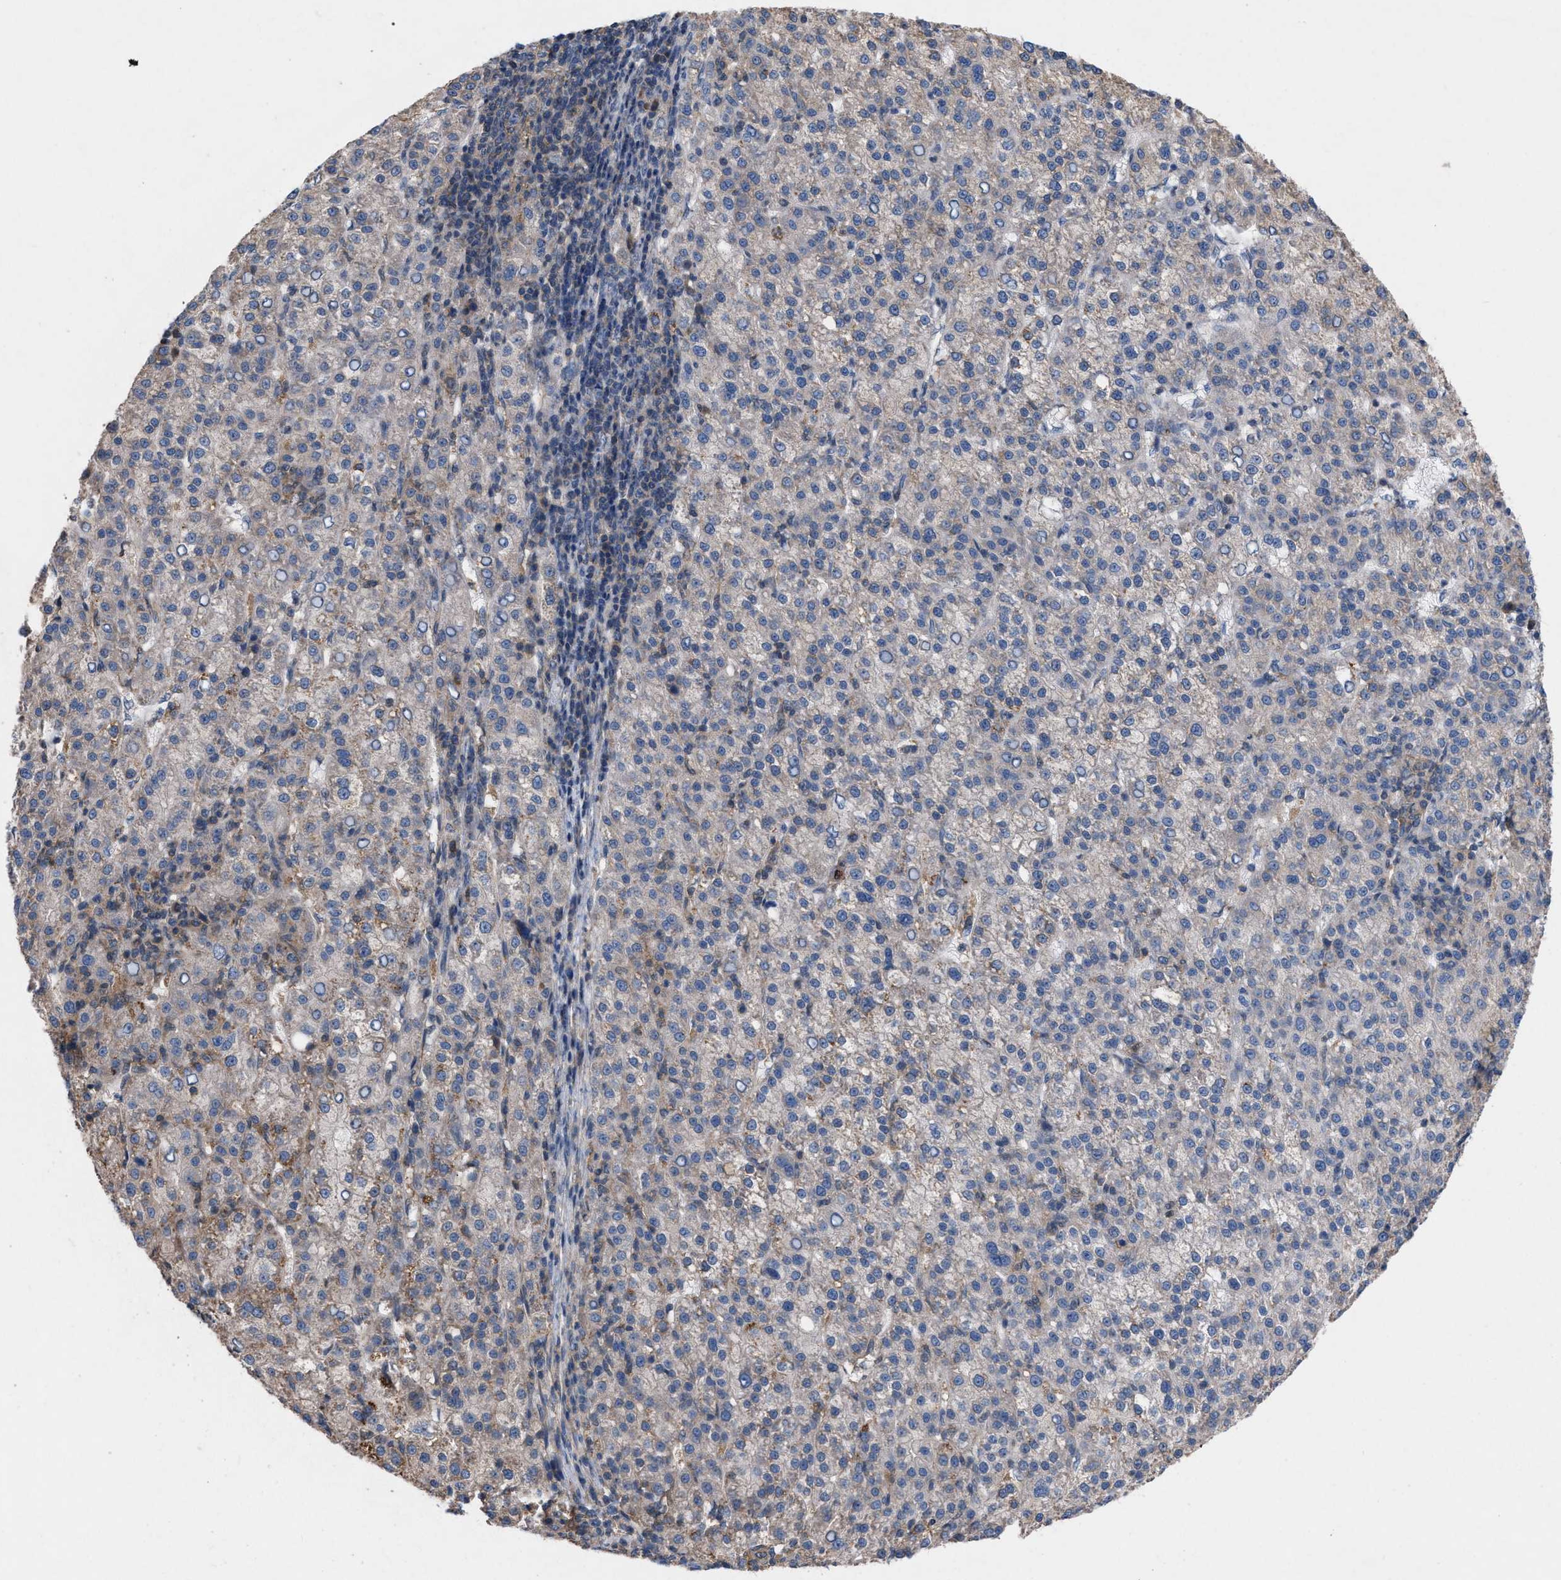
{"staining": {"intensity": "weak", "quantity": "<25%", "location": "cytoplasmic/membranous"}, "tissue": "liver cancer", "cell_type": "Tumor cells", "image_type": "cancer", "snomed": [{"axis": "morphology", "description": "Carcinoma, Hepatocellular, NOS"}, {"axis": "topography", "description": "Liver"}], "caption": "Protein analysis of liver hepatocellular carcinoma shows no significant staining in tumor cells.", "gene": "TMEM131", "patient": {"sex": "female", "age": 58}}